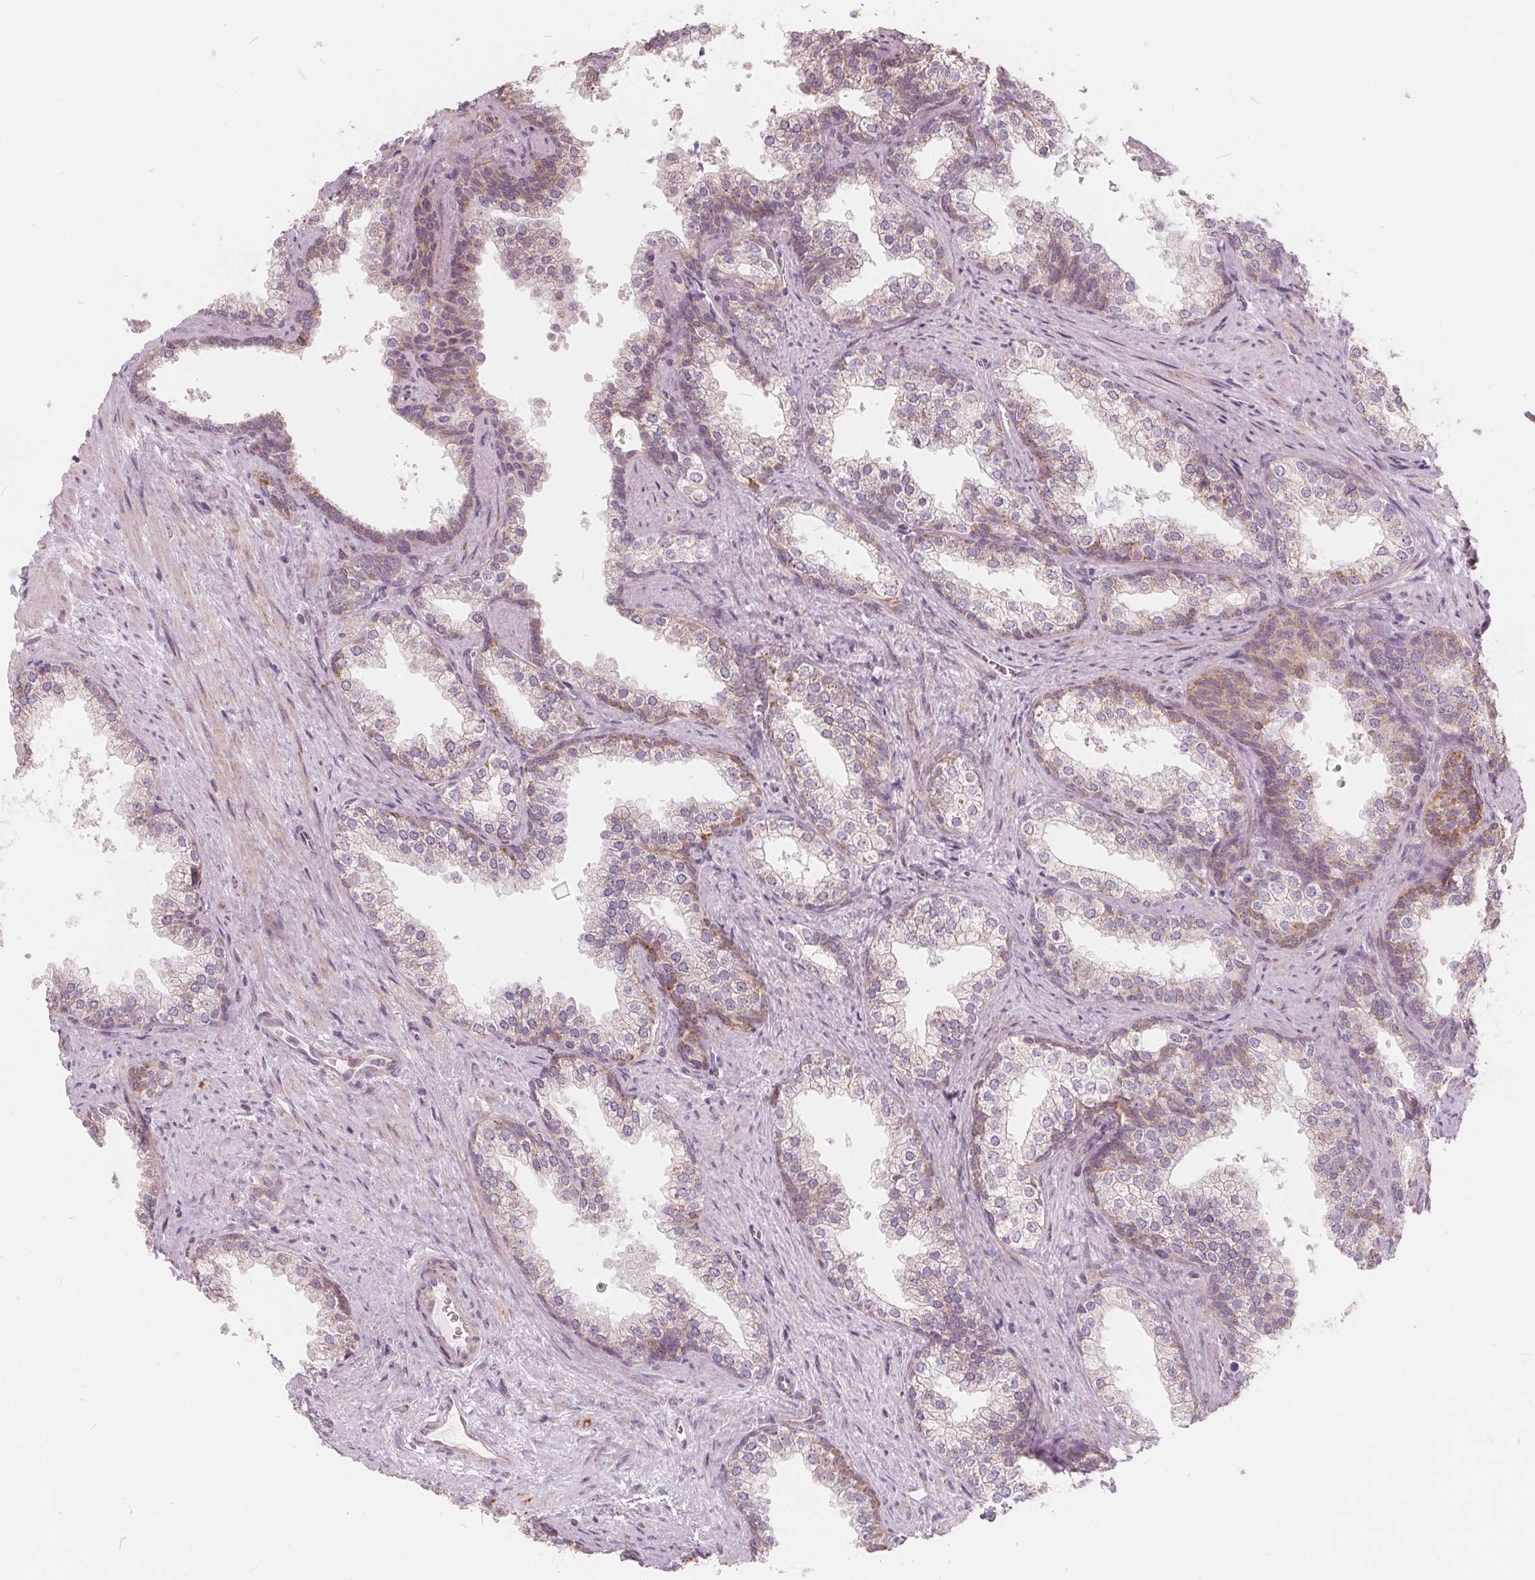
{"staining": {"intensity": "weak", "quantity": "25%-75%", "location": "cytoplasmic/membranous"}, "tissue": "prostate", "cell_type": "Glandular cells", "image_type": "normal", "snomed": [{"axis": "morphology", "description": "Normal tissue, NOS"}, {"axis": "topography", "description": "Prostate"}], "caption": "Immunohistochemical staining of unremarkable human prostate reveals 25%-75% levels of weak cytoplasmic/membranous protein positivity in approximately 25%-75% of glandular cells.", "gene": "NUP210L", "patient": {"sex": "male", "age": 79}}